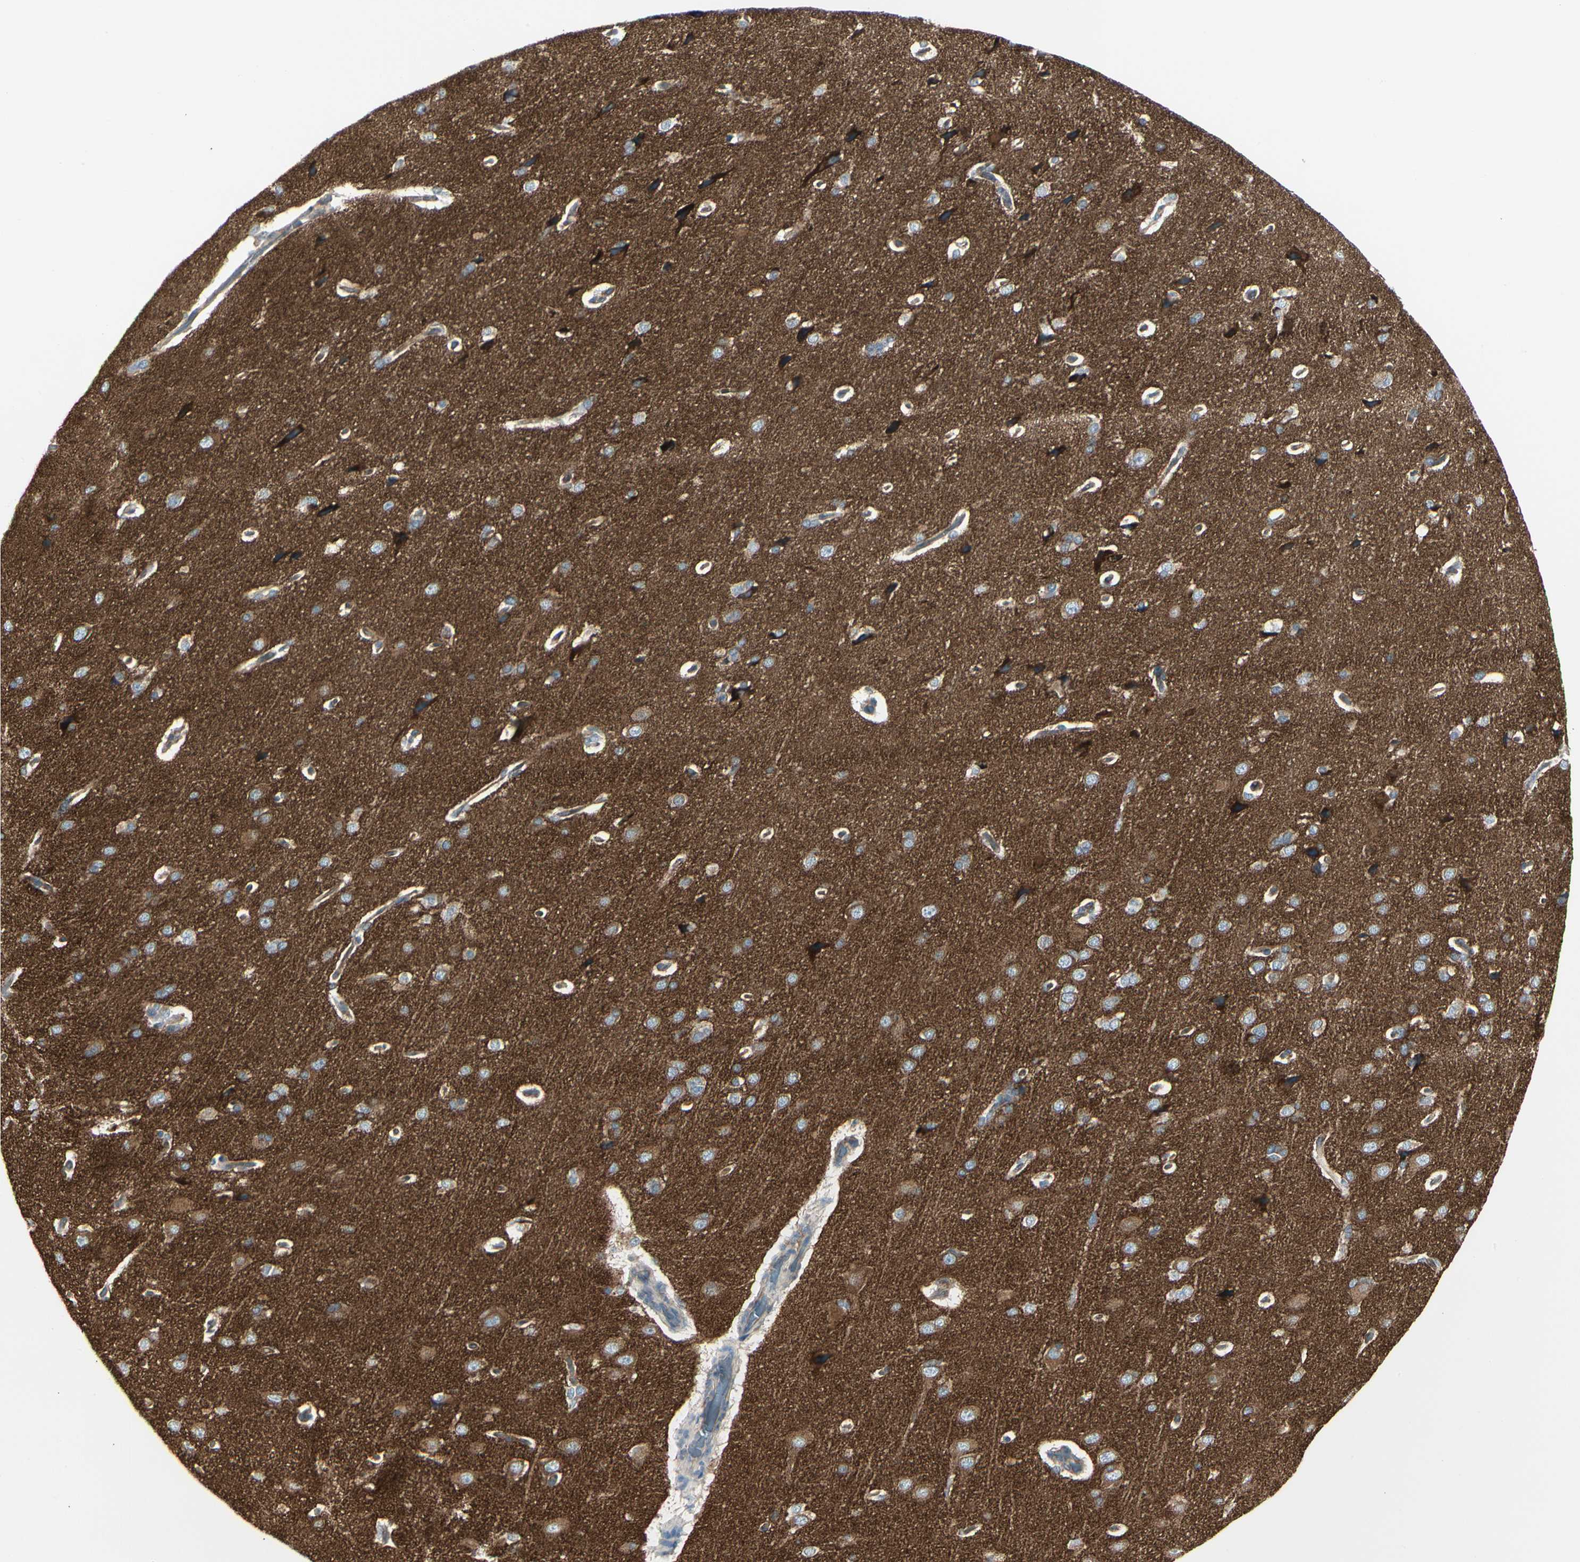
{"staining": {"intensity": "weak", "quantity": "25%-75%", "location": "cytoplasmic/membranous"}, "tissue": "cerebral cortex", "cell_type": "Endothelial cells", "image_type": "normal", "snomed": [{"axis": "morphology", "description": "Normal tissue, NOS"}, {"axis": "topography", "description": "Cerebral cortex"}], "caption": "Immunohistochemical staining of unremarkable human cerebral cortex shows low levels of weak cytoplasmic/membranous positivity in about 25%-75% of endothelial cells. The staining was performed using DAB, with brown indicating positive protein expression. Nuclei are stained blue with hematoxylin.", "gene": "ATP6V1B2", "patient": {"sex": "male", "age": 62}}